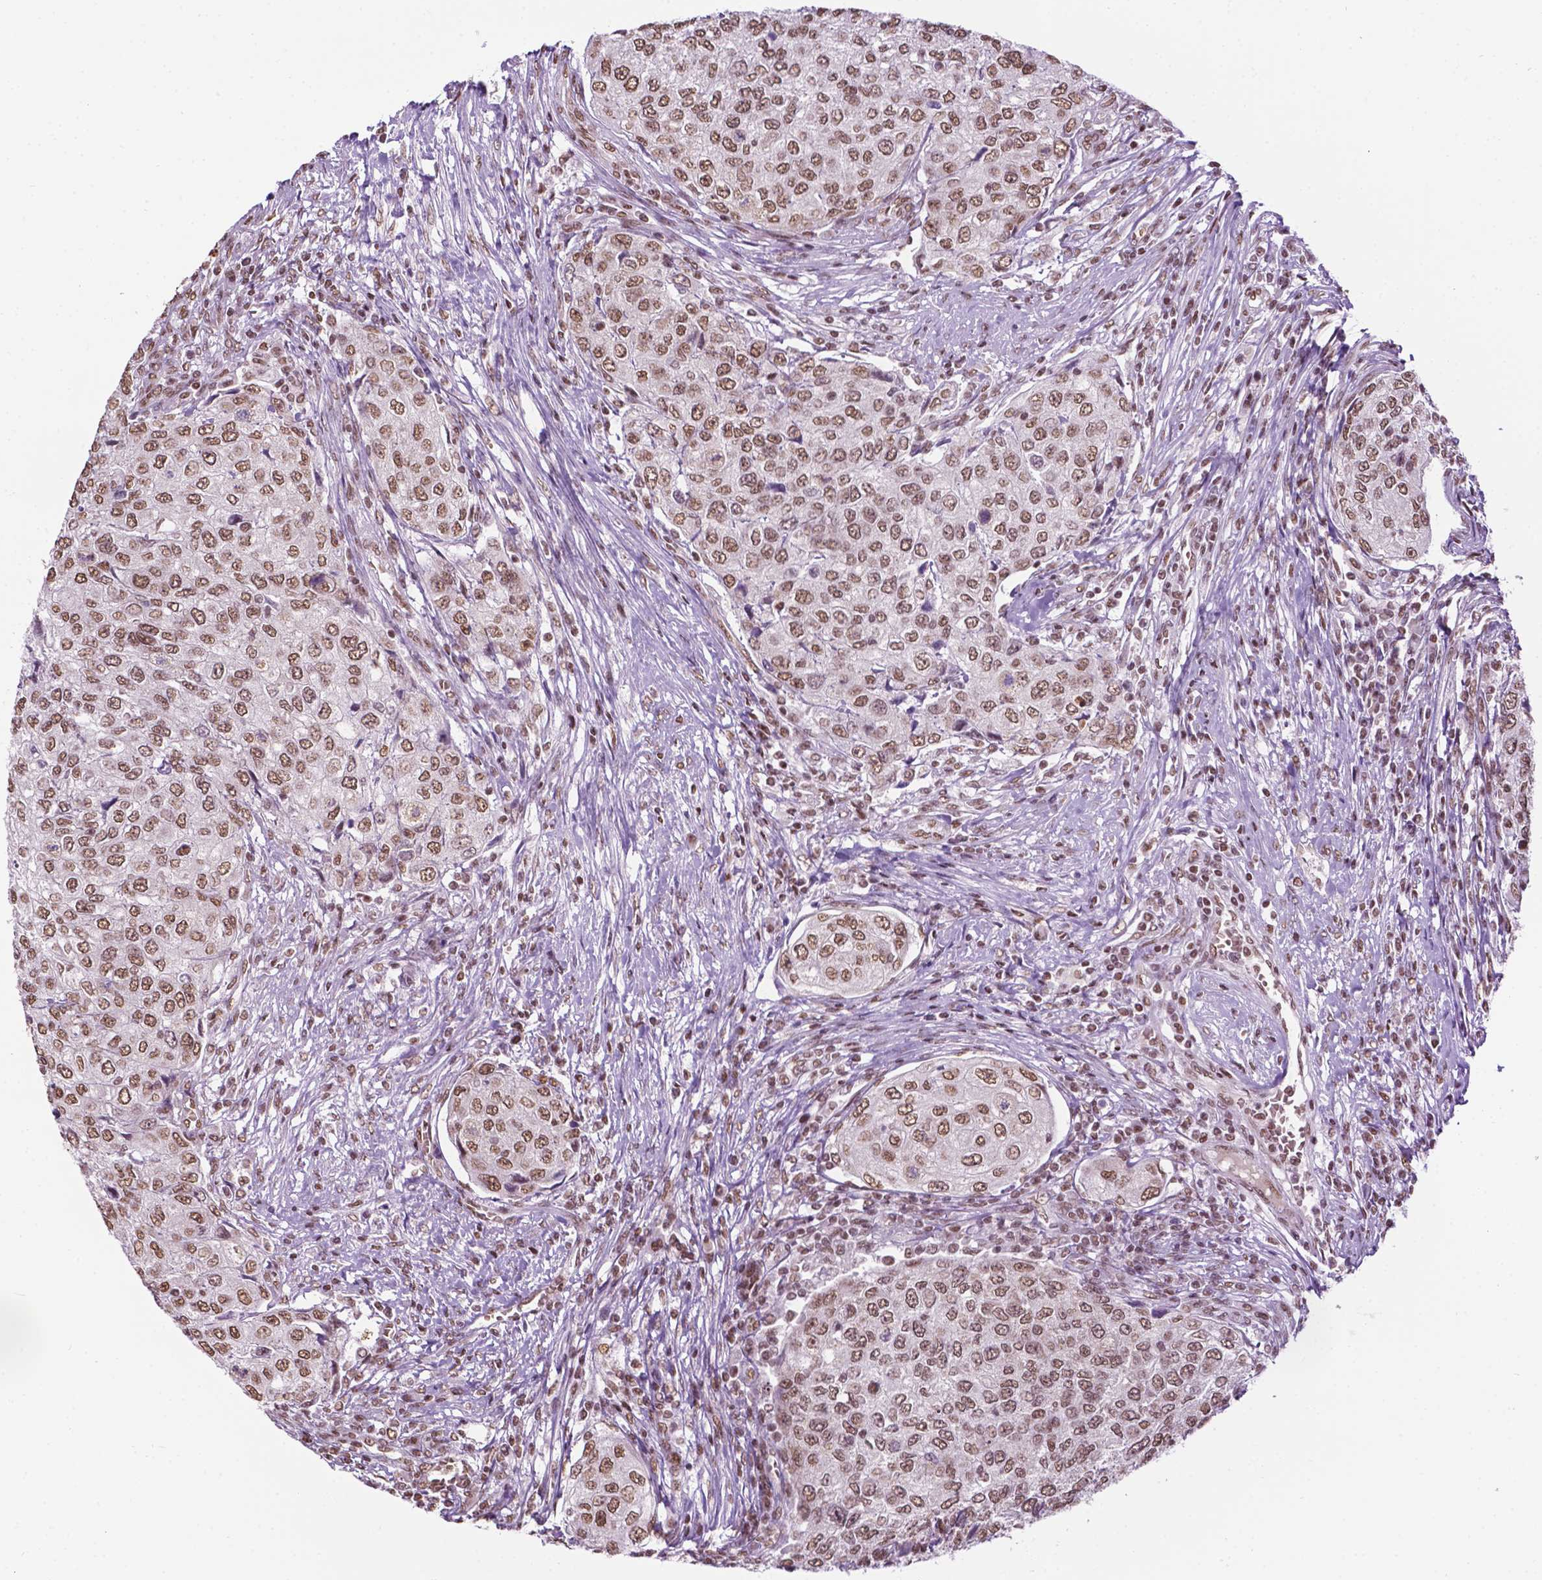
{"staining": {"intensity": "moderate", "quantity": ">75%", "location": "nuclear"}, "tissue": "urothelial cancer", "cell_type": "Tumor cells", "image_type": "cancer", "snomed": [{"axis": "morphology", "description": "Urothelial carcinoma, High grade"}, {"axis": "topography", "description": "Urinary bladder"}], "caption": "A brown stain highlights moderate nuclear expression of a protein in urothelial cancer tumor cells.", "gene": "COL23A1", "patient": {"sex": "female", "age": 78}}